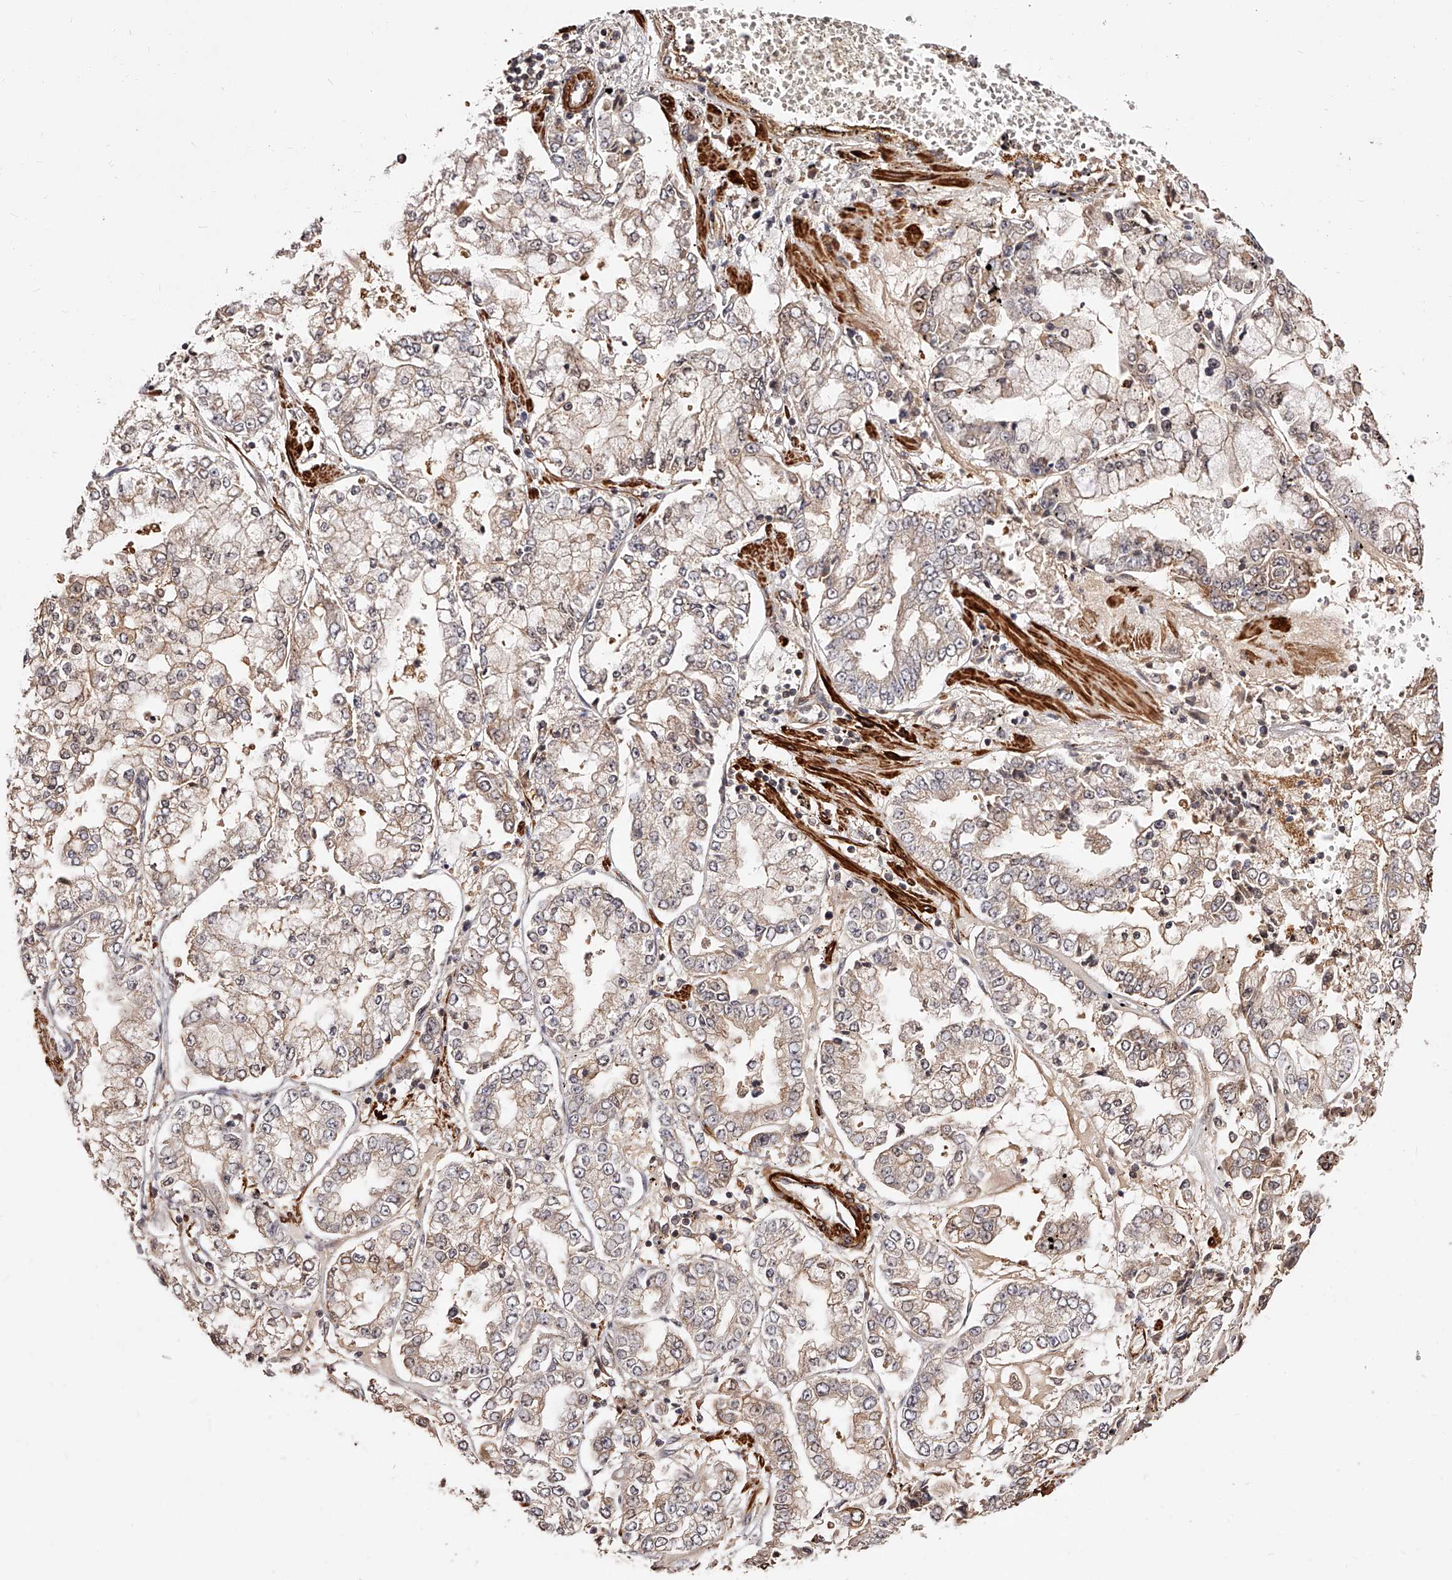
{"staining": {"intensity": "moderate", "quantity": "25%-75%", "location": "cytoplasmic/membranous"}, "tissue": "stomach cancer", "cell_type": "Tumor cells", "image_type": "cancer", "snomed": [{"axis": "morphology", "description": "Adenocarcinoma, NOS"}, {"axis": "topography", "description": "Stomach"}], "caption": "A brown stain highlights moderate cytoplasmic/membranous expression of a protein in human stomach cancer tumor cells.", "gene": "CUL7", "patient": {"sex": "male", "age": 76}}